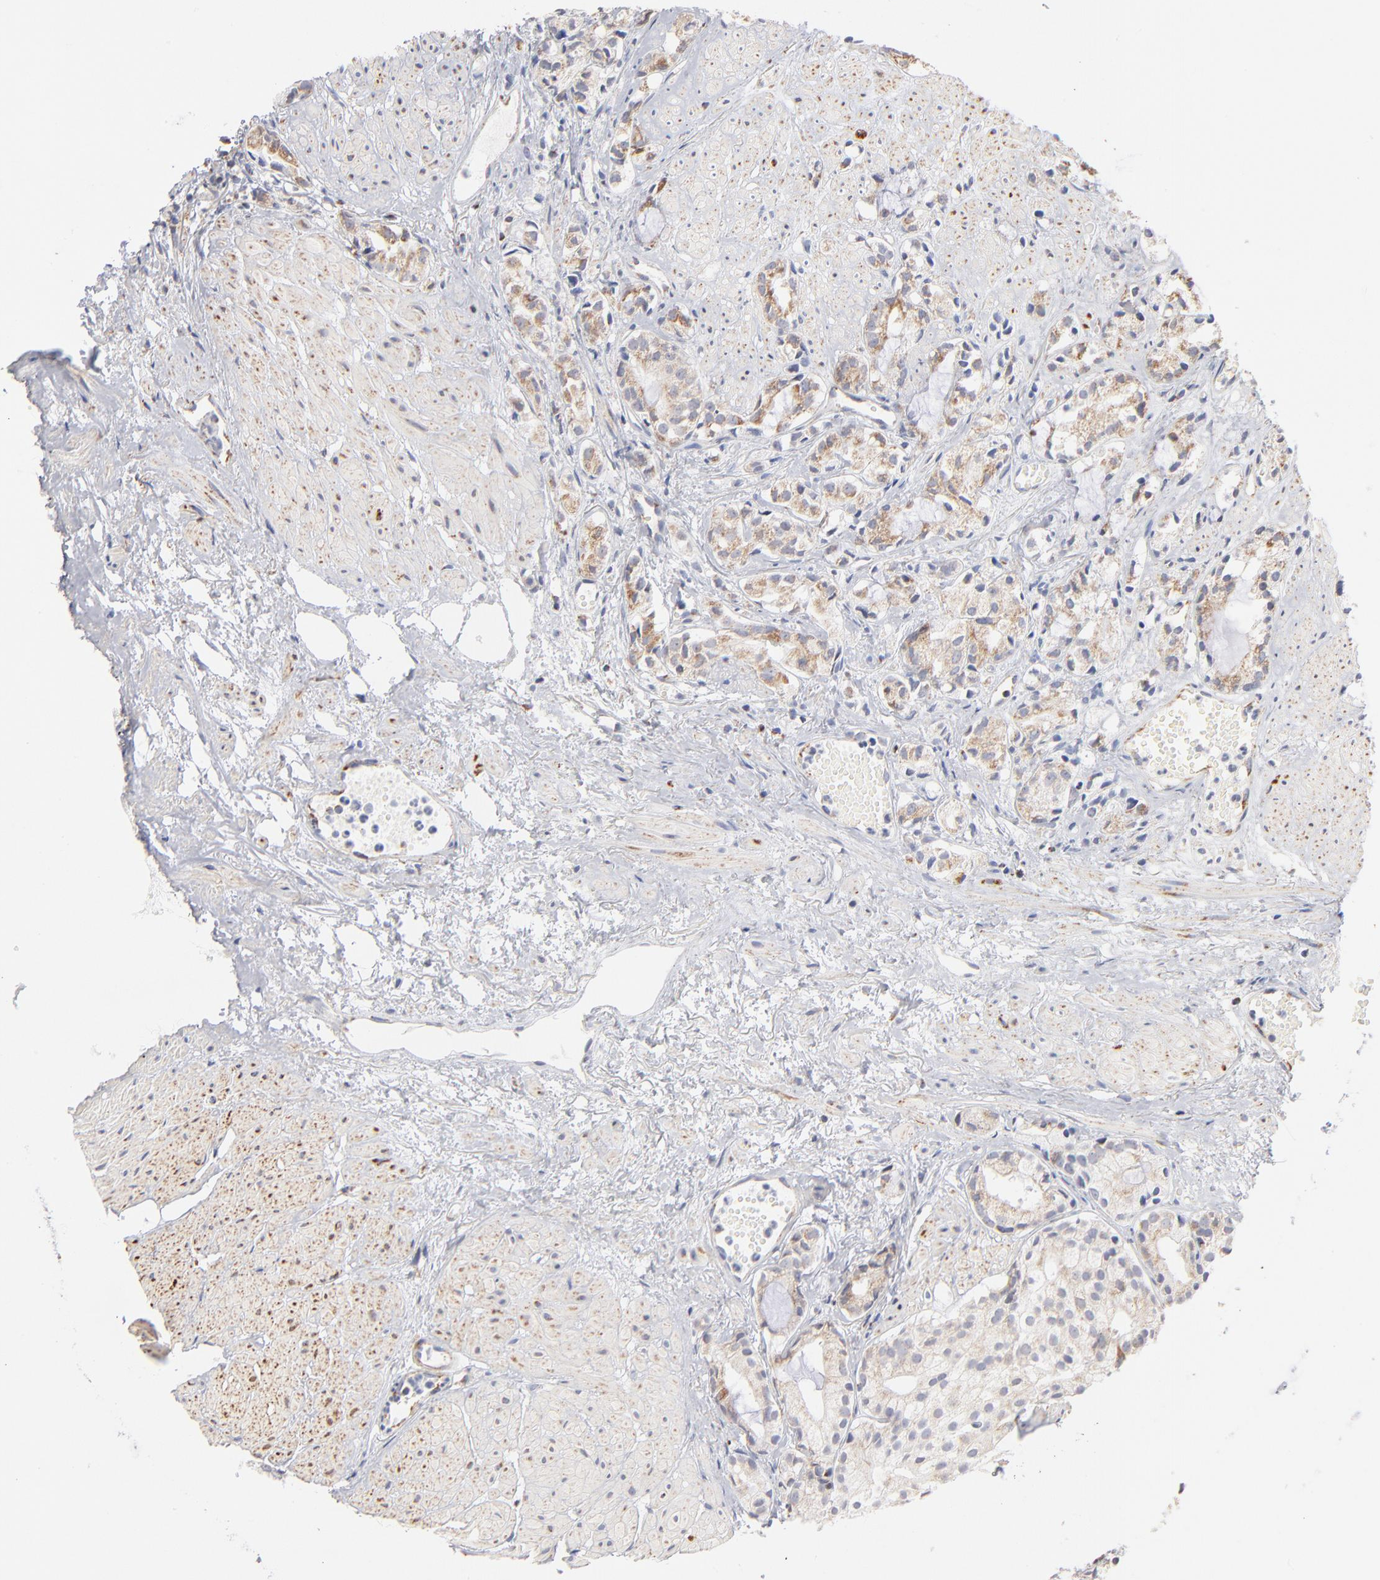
{"staining": {"intensity": "moderate", "quantity": ">75%", "location": "cytoplasmic/membranous"}, "tissue": "prostate cancer", "cell_type": "Tumor cells", "image_type": "cancer", "snomed": [{"axis": "morphology", "description": "Adenocarcinoma, High grade"}, {"axis": "topography", "description": "Prostate"}], "caption": "Protein staining of prostate cancer tissue shows moderate cytoplasmic/membranous positivity in approximately >75% of tumor cells.", "gene": "MRPL58", "patient": {"sex": "male", "age": 85}}